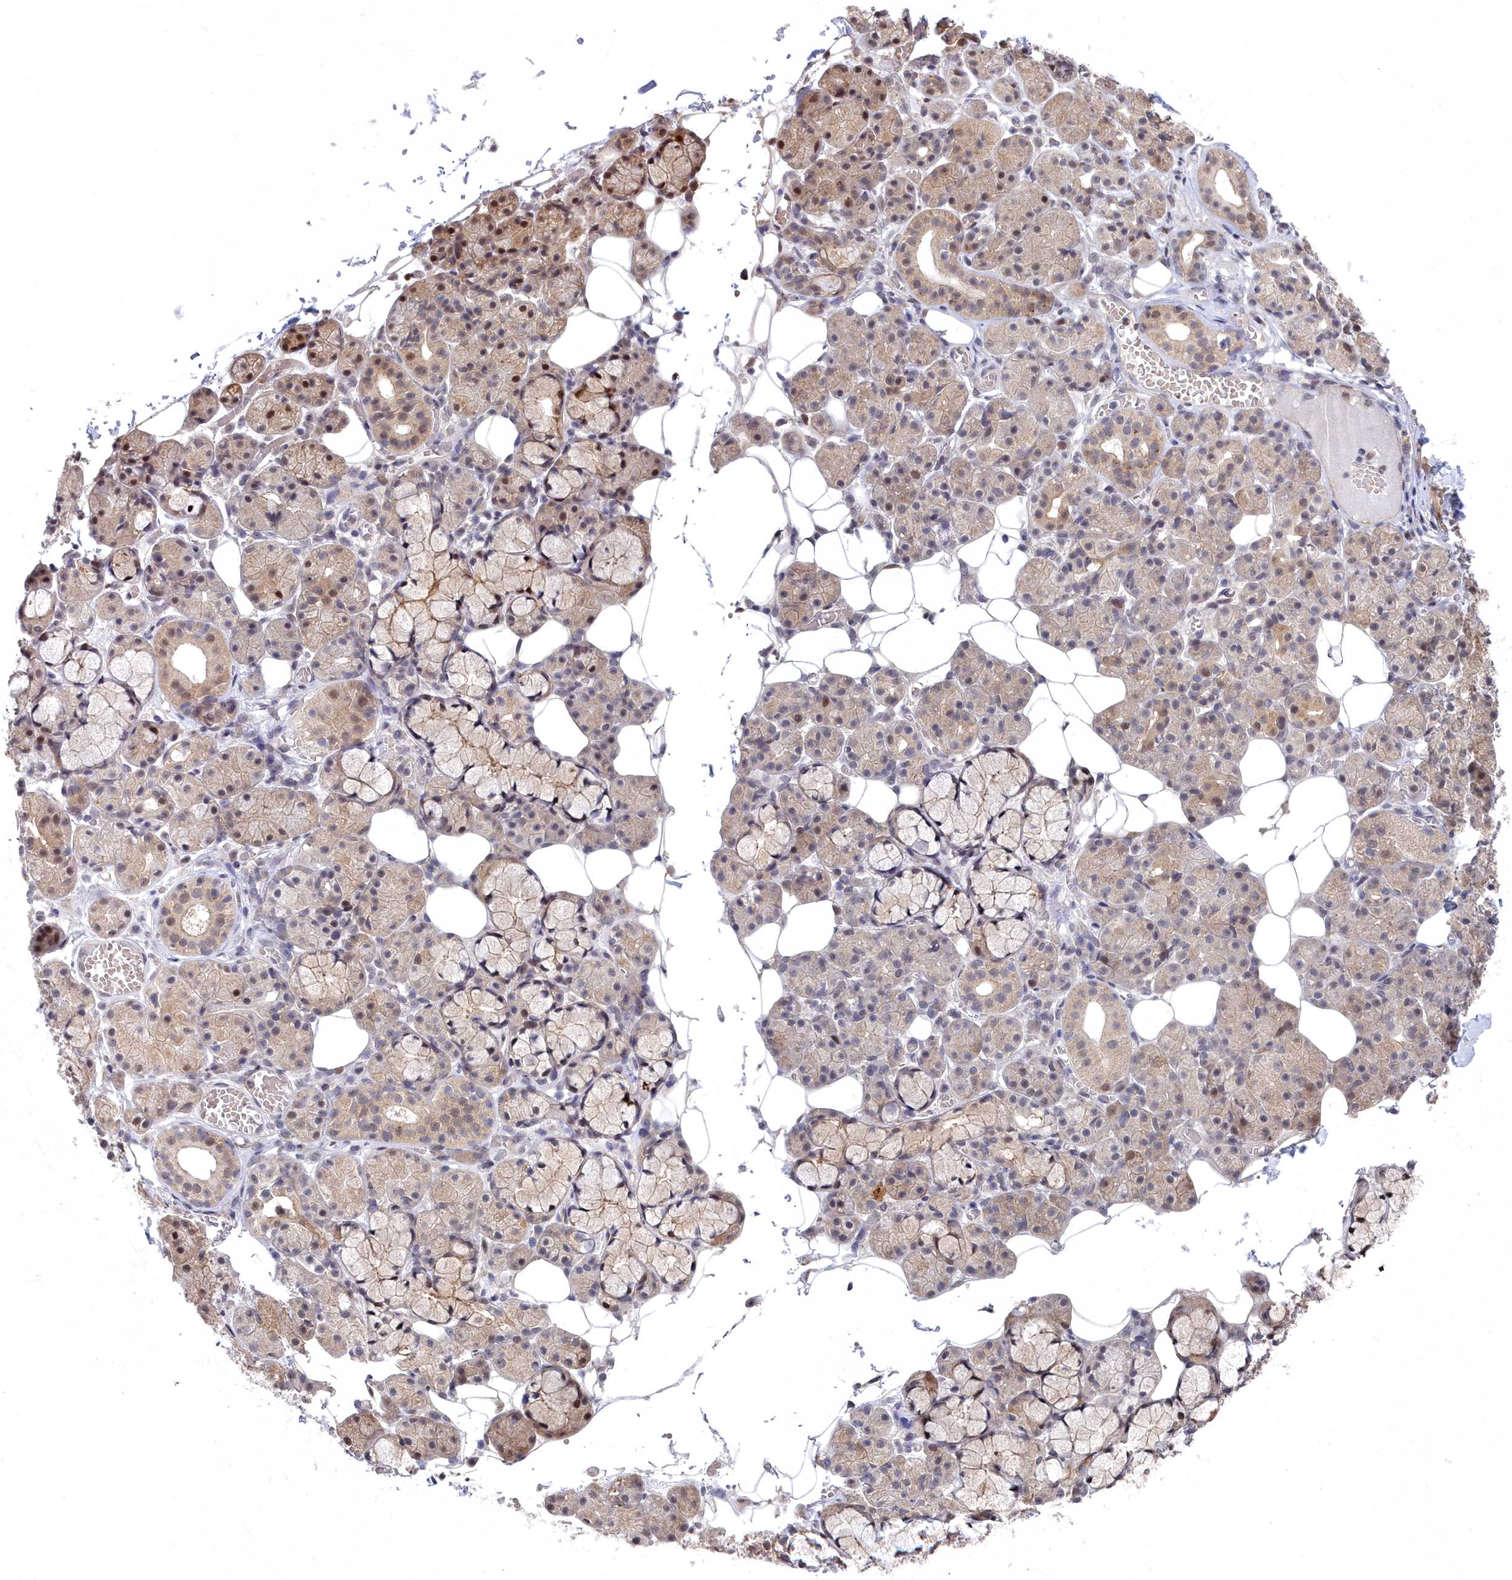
{"staining": {"intensity": "moderate", "quantity": "25%-75%", "location": "cytoplasmic/membranous,nuclear"}, "tissue": "salivary gland", "cell_type": "Glandular cells", "image_type": "normal", "snomed": [{"axis": "morphology", "description": "Normal tissue, NOS"}, {"axis": "topography", "description": "Salivary gland"}], "caption": "Brown immunohistochemical staining in unremarkable human salivary gland demonstrates moderate cytoplasmic/membranous,nuclear positivity in approximately 25%-75% of glandular cells.", "gene": "RPS27A", "patient": {"sex": "male", "age": 63}}